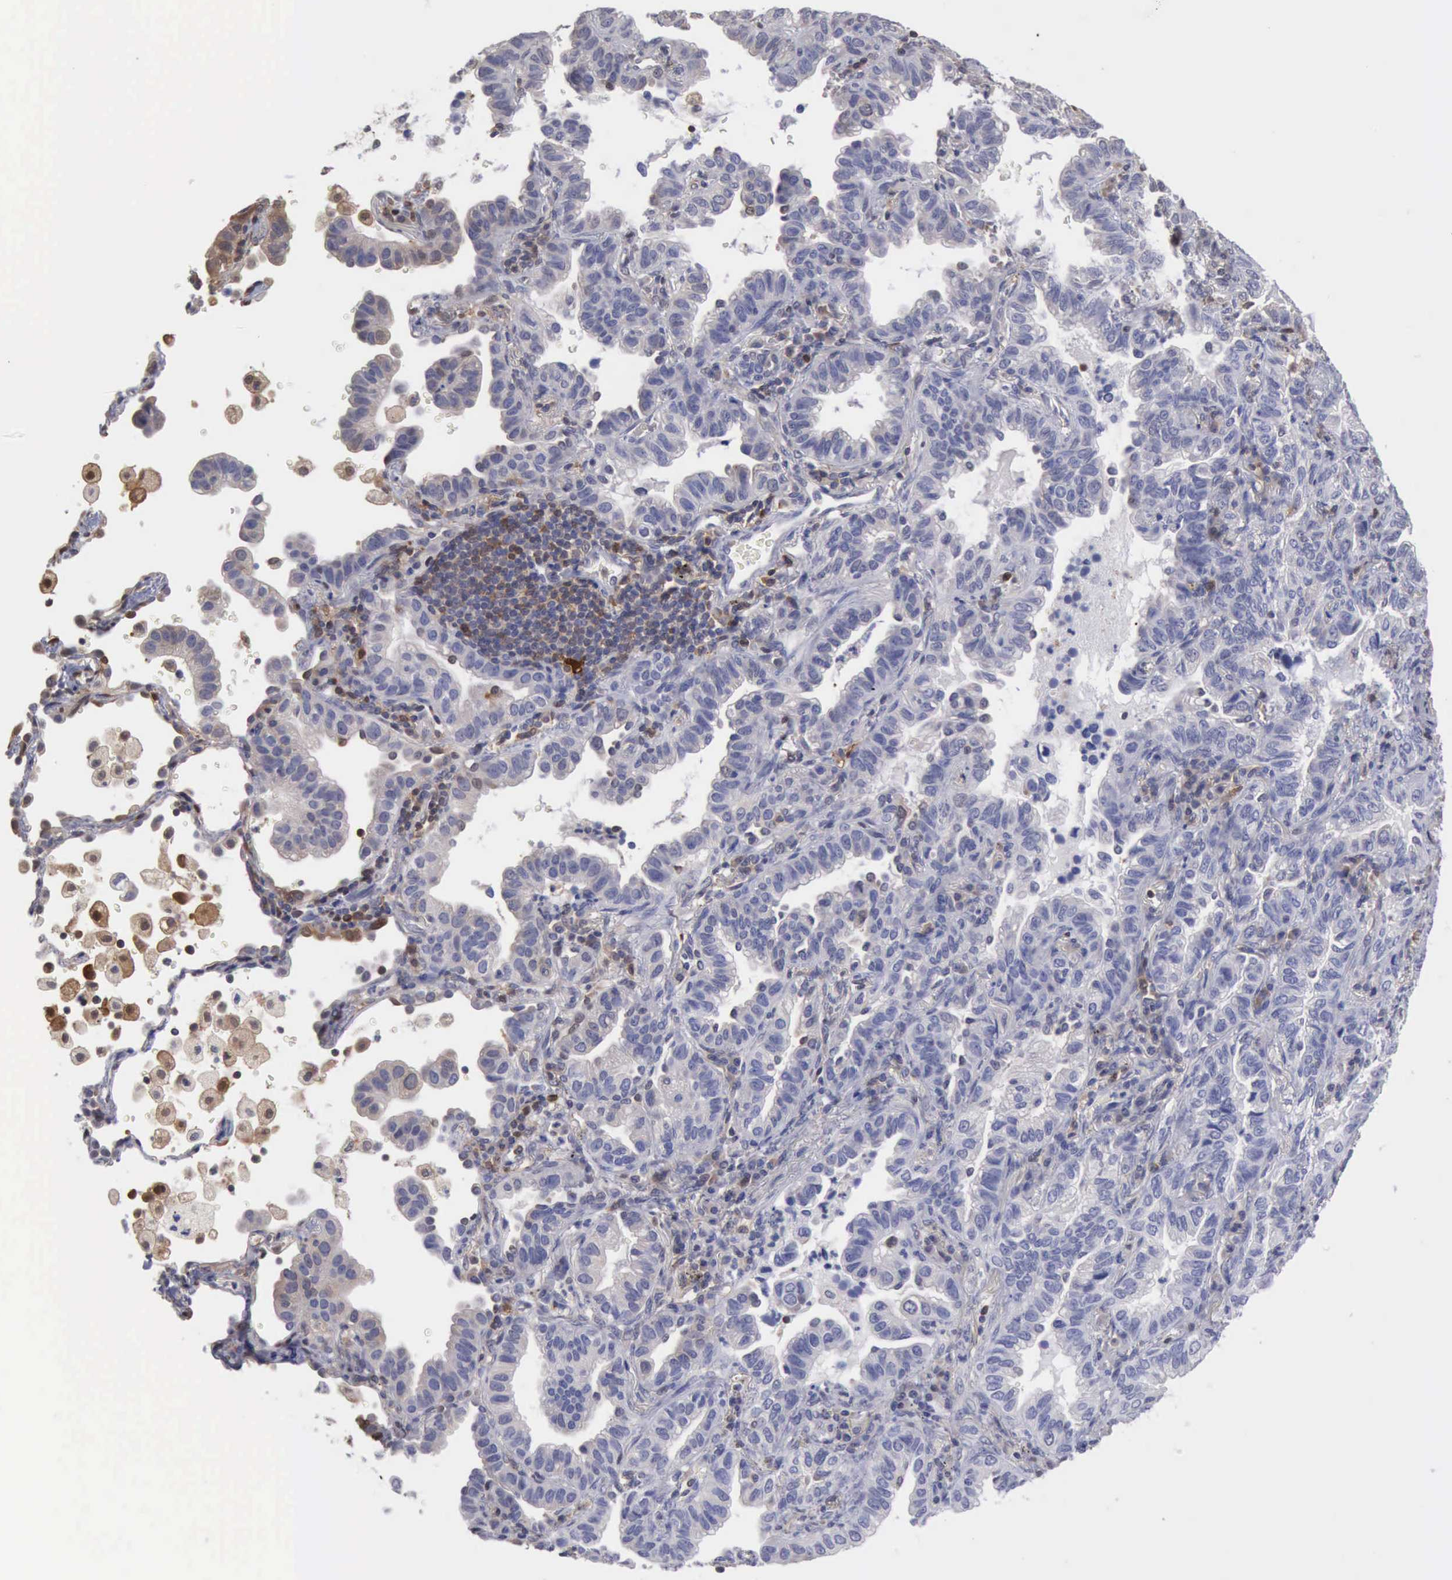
{"staining": {"intensity": "negative", "quantity": "none", "location": "none"}, "tissue": "lung cancer", "cell_type": "Tumor cells", "image_type": "cancer", "snomed": [{"axis": "morphology", "description": "Adenocarcinoma, NOS"}, {"axis": "topography", "description": "Lung"}], "caption": "This is an immunohistochemistry (IHC) image of lung adenocarcinoma. There is no expression in tumor cells.", "gene": "STAT1", "patient": {"sex": "female", "age": 50}}